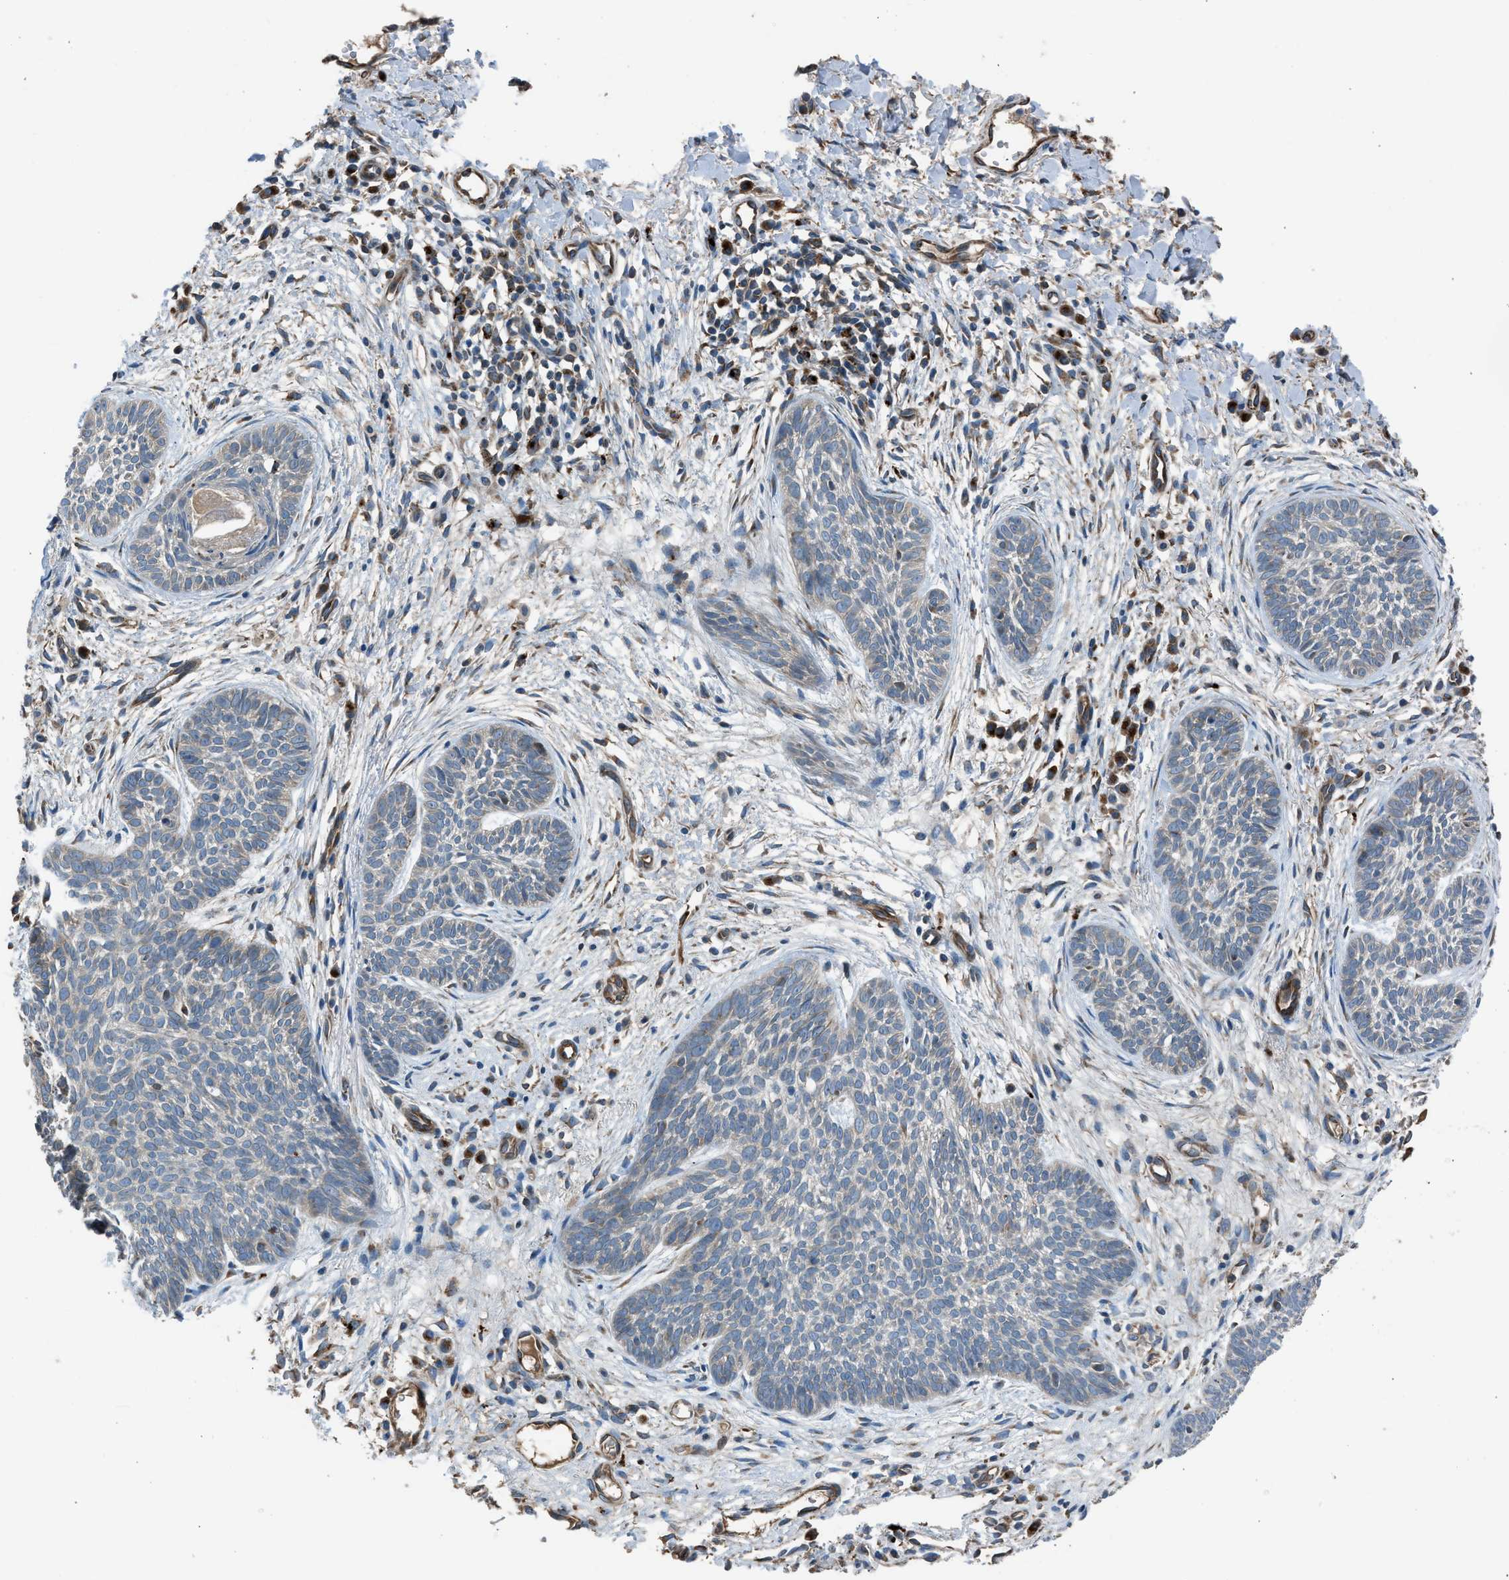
{"staining": {"intensity": "weak", "quantity": "<25%", "location": "cytoplasmic/membranous"}, "tissue": "skin cancer", "cell_type": "Tumor cells", "image_type": "cancer", "snomed": [{"axis": "morphology", "description": "Basal cell carcinoma"}, {"axis": "topography", "description": "Skin"}], "caption": "Histopathology image shows no significant protein staining in tumor cells of basal cell carcinoma (skin). Nuclei are stained in blue.", "gene": "LMBR1", "patient": {"sex": "female", "age": 59}}